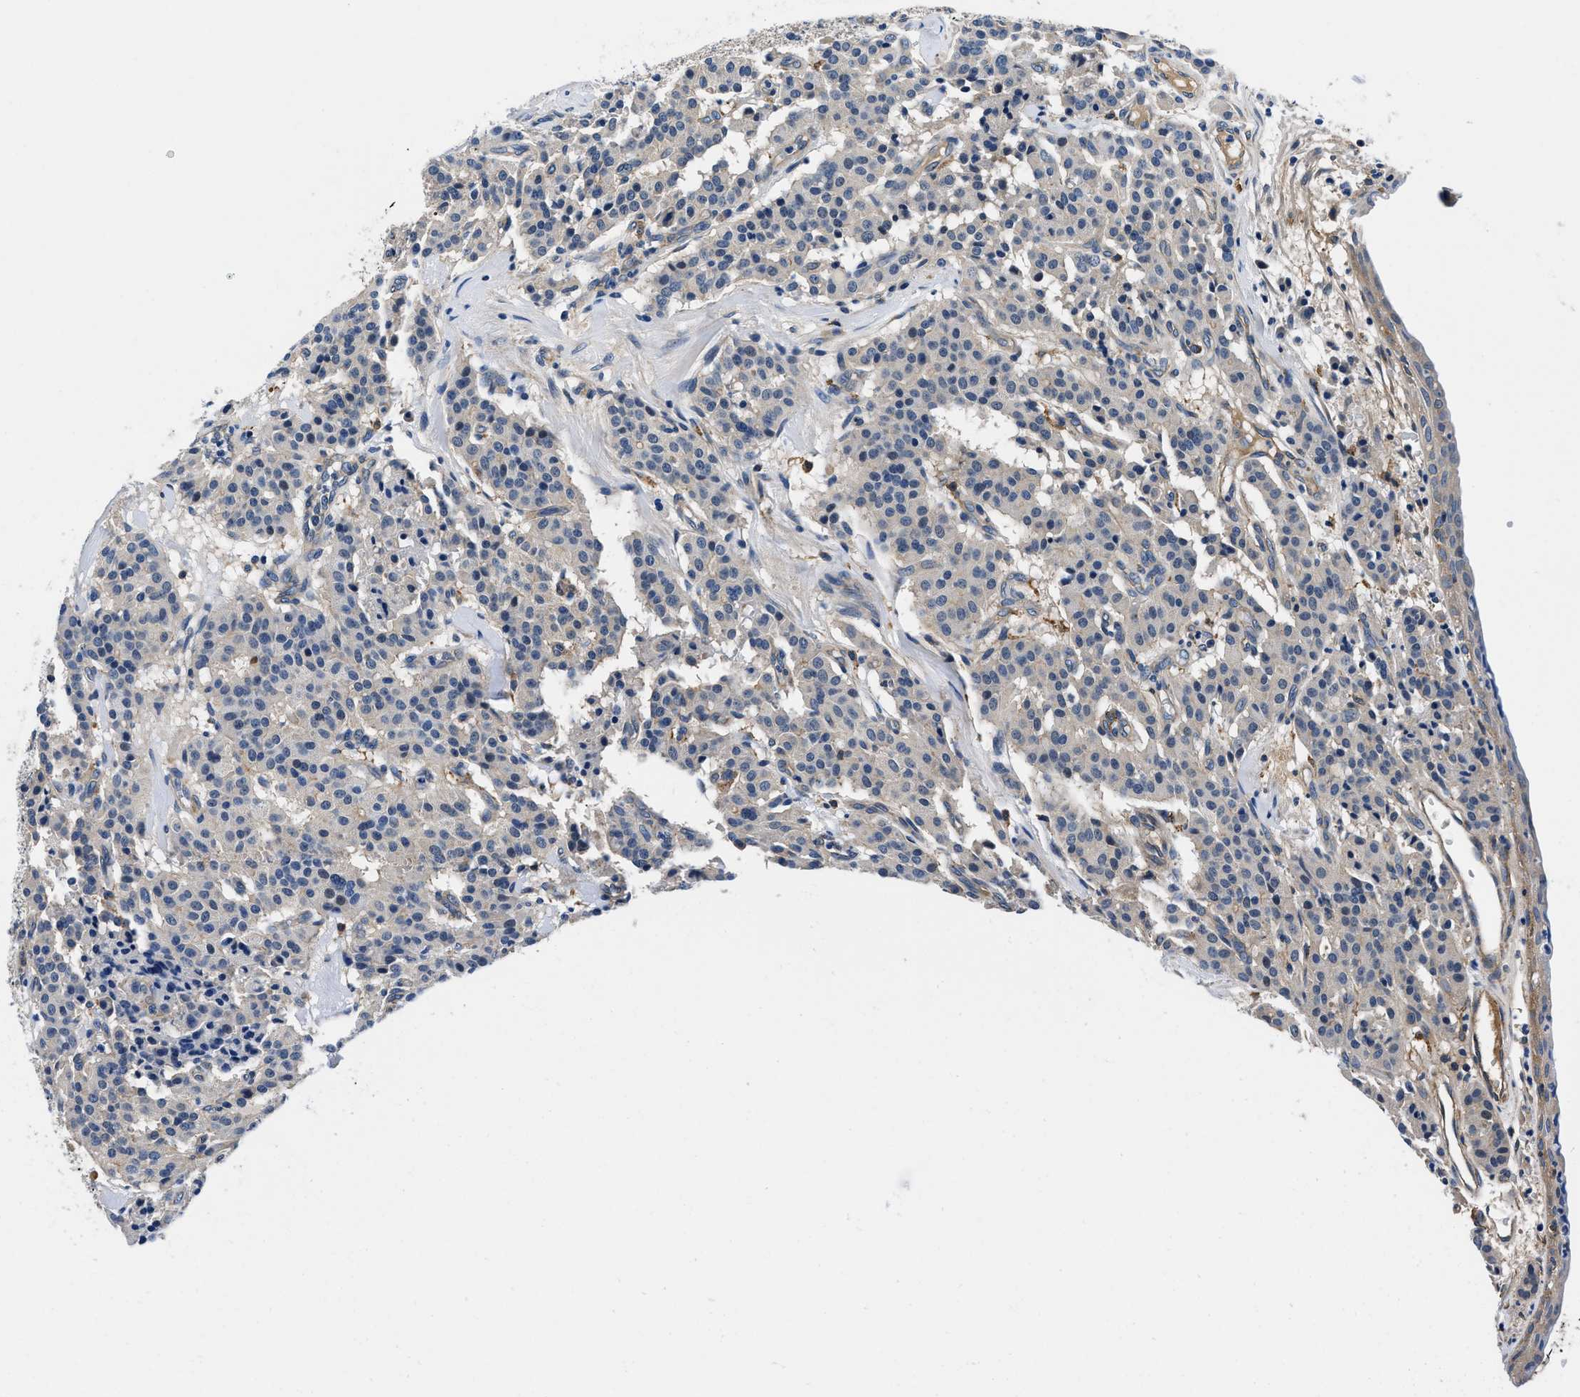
{"staining": {"intensity": "weak", "quantity": "<25%", "location": "cytoplasmic/membranous"}, "tissue": "carcinoid", "cell_type": "Tumor cells", "image_type": "cancer", "snomed": [{"axis": "morphology", "description": "Carcinoid, malignant, NOS"}, {"axis": "topography", "description": "Lung"}], "caption": "Immunohistochemistry image of neoplastic tissue: human malignant carcinoid stained with DAB exhibits no significant protein staining in tumor cells.", "gene": "ZFAND3", "patient": {"sex": "male", "age": 30}}